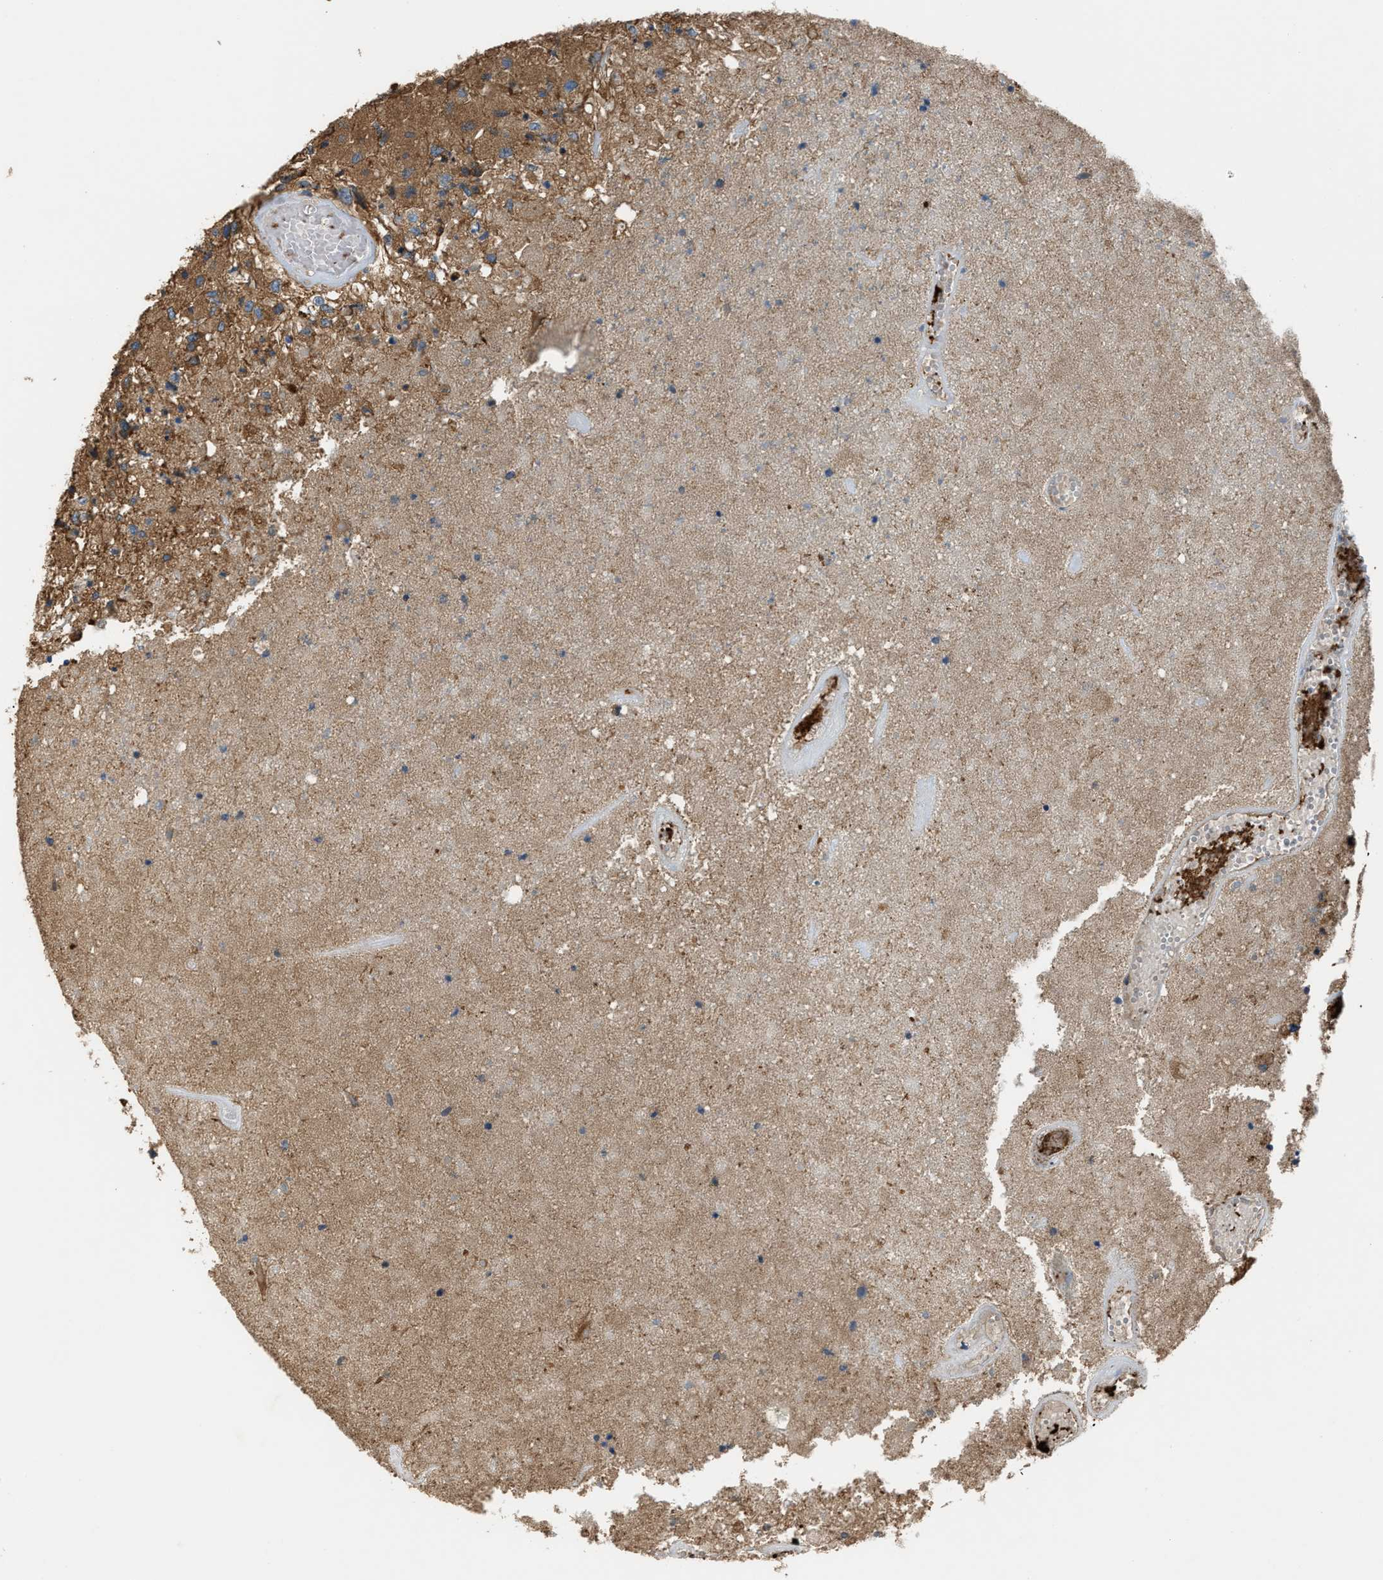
{"staining": {"intensity": "moderate", "quantity": ">75%", "location": "cytoplasmic/membranous"}, "tissue": "glioma", "cell_type": "Tumor cells", "image_type": "cancer", "snomed": [{"axis": "morphology", "description": "Normal tissue, NOS"}, {"axis": "morphology", "description": "Glioma, malignant, High grade"}, {"axis": "topography", "description": "Cerebral cortex"}], "caption": "High-grade glioma (malignant) stained for a protein (brown) exhibits moderate cytoplasmic/membranous positive expression in about >75% of tumor cells.", "gene": "TRPC1", "patient": {"sex": "male", "age": 77}}